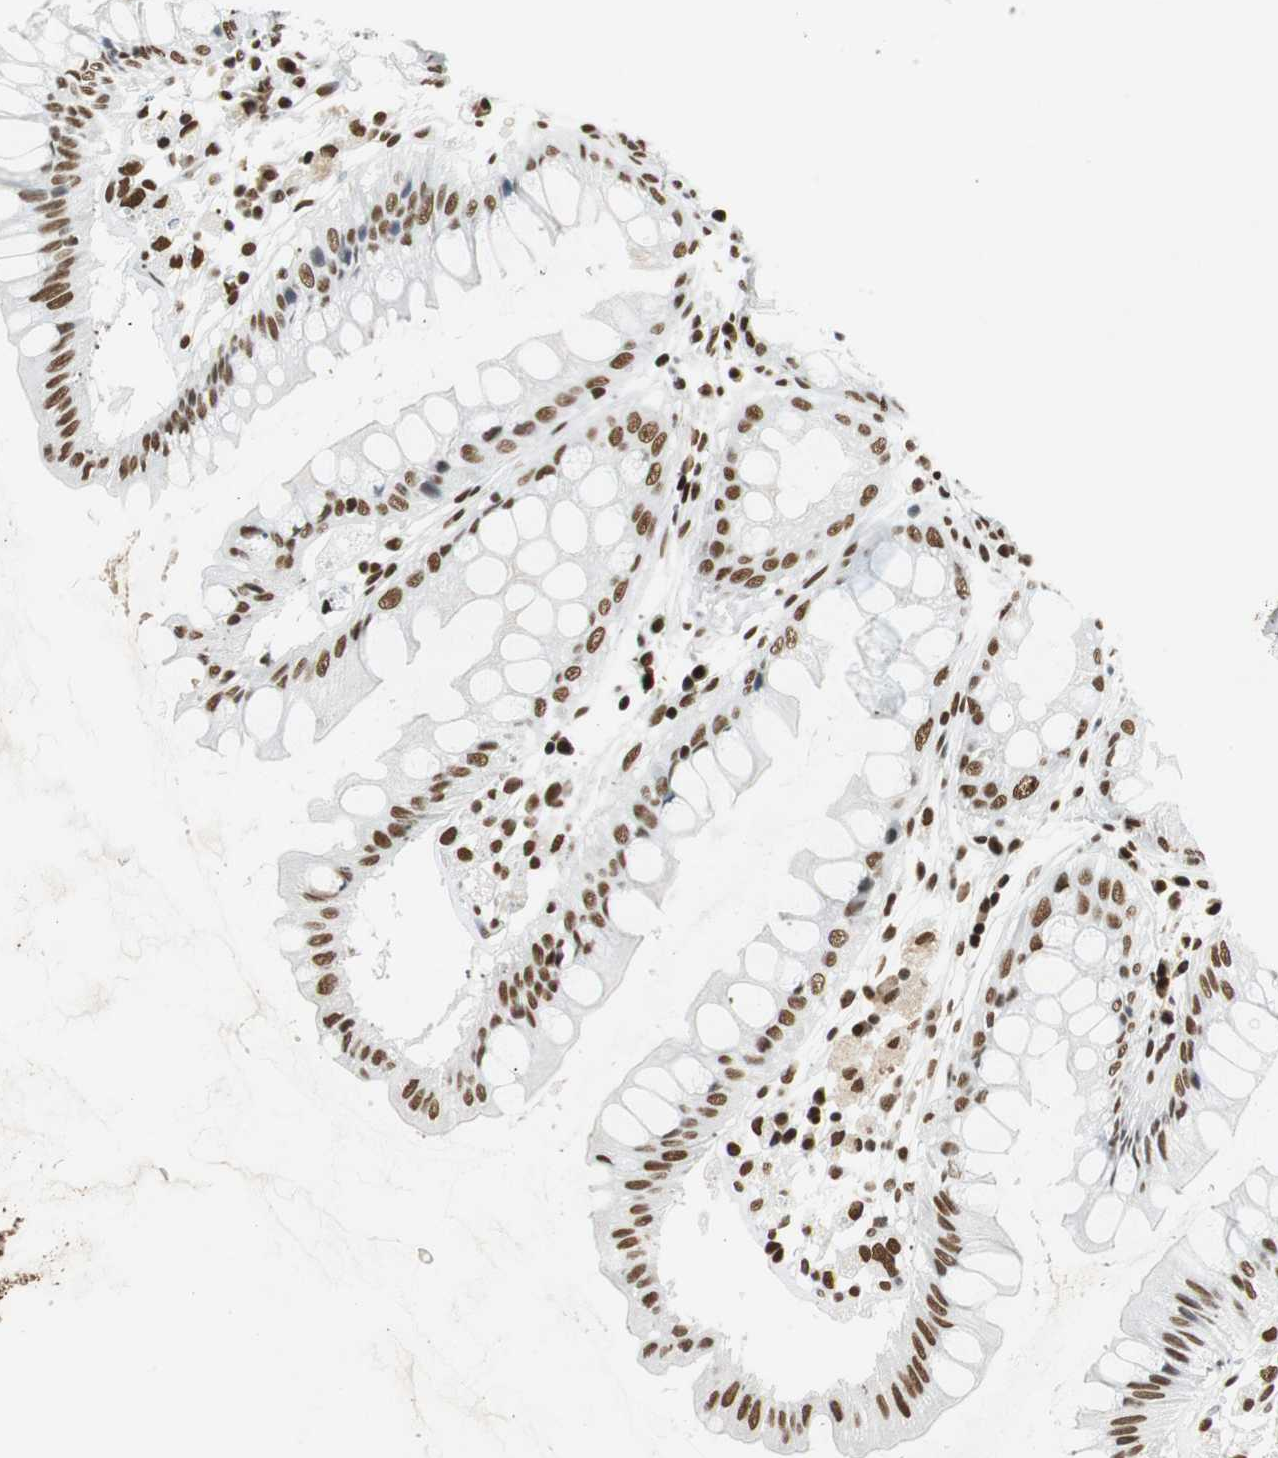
{"staining": {"intensity": "strong", "quantity": ">75%", "location": "nuclear"}, "tissue": "rectum", "cell_type": "Glandular cells", "image_type": "normal", "snomed": [{"axis": "morphology", "description": "Normal tissue, NOS"}, {"axis": "morphology", "description": "Adenocarcinoma, NOS"}, {"axis": "topography", "description": "Rectum"}], "caption": "A high amount of strong nuclear expression is identified in approximately >75% of glandular cells in unremarkable rectum. Nuclei are stained in blue.", "gene": "PRKDC", "patient": {"sex": "female", "age": 65}}